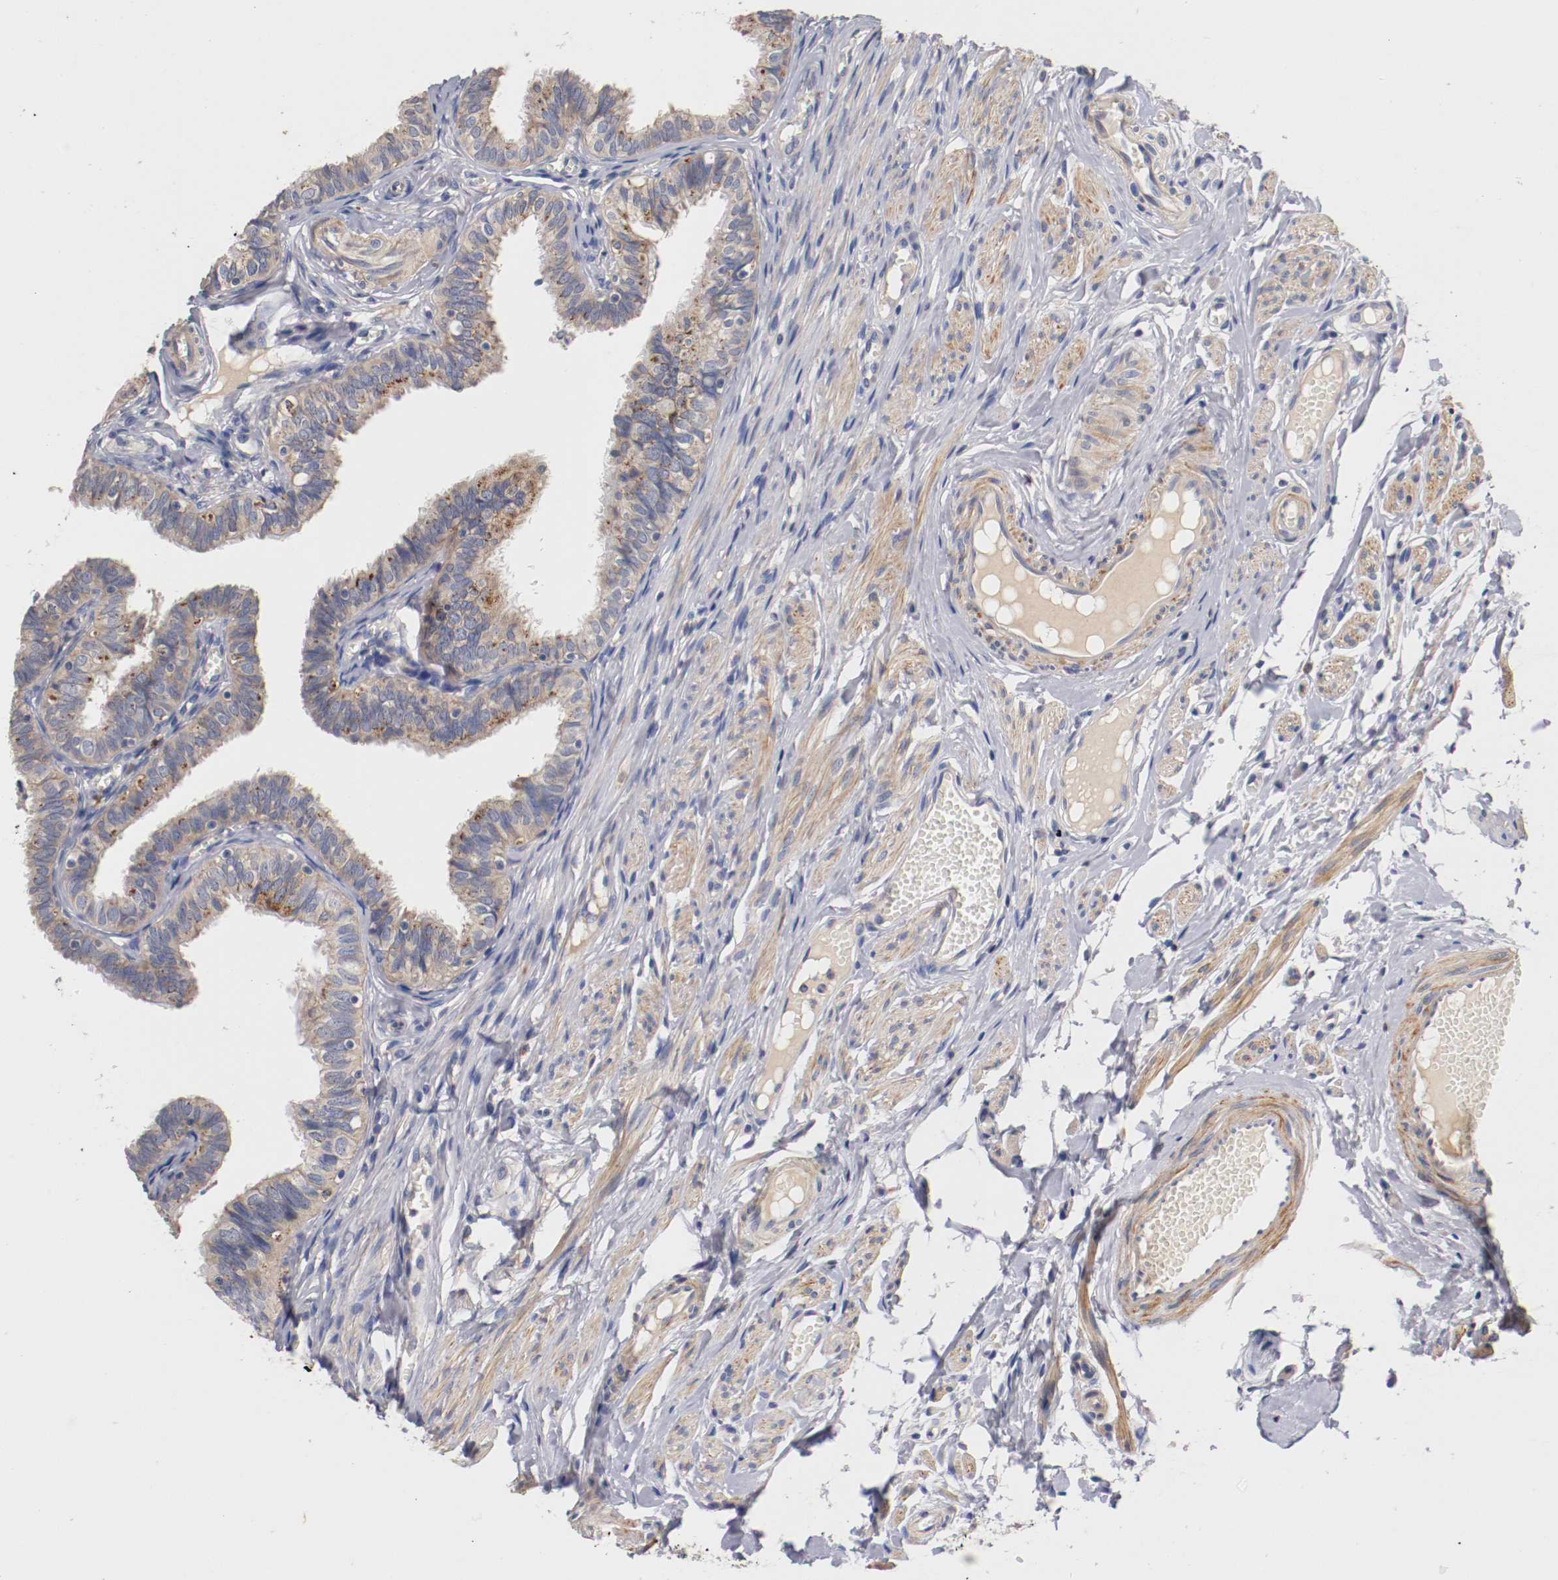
{"staining": {"intensity": "weak", "quantity": "25%-75%", "location": "cytoplasmic/membranous"}, "tissue": "fallopian tube", "cell_type": "Glandular cells", "image_type": "normal", "snomed": [{"axis": "morphology", "description": "Normal tissue, NOS"}, {"axis": "topography", "description": "Fallopian tube"}], "caption": "Human fallopian tube stained for a protein (brown) reveals weak cytoplasmic/membranous positive expression in about 25%-75% of glandular cells.", "gene": "SEMA5A", "patient": {"sex": "female", "age": 46}}